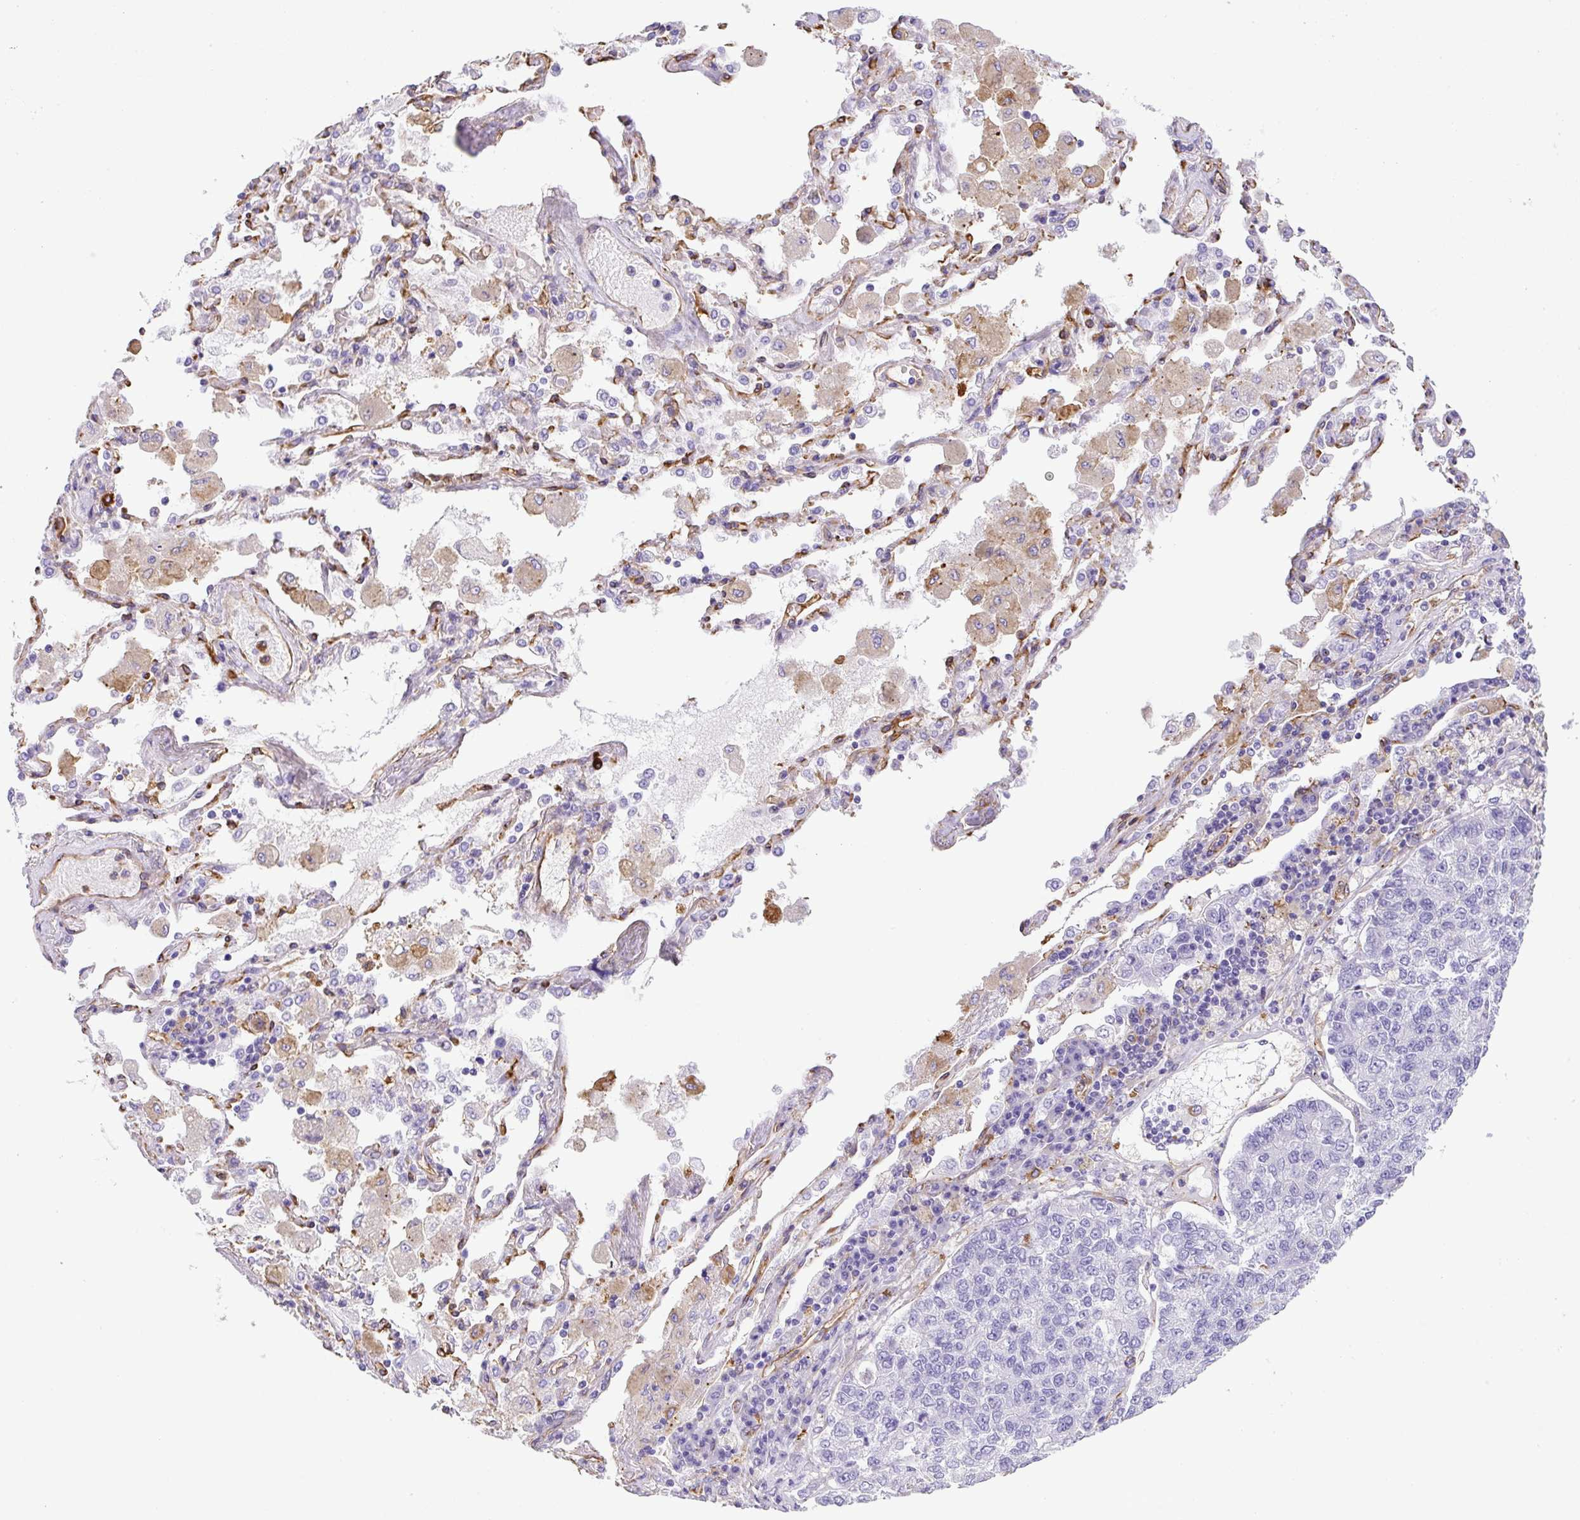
{"staining": {"intensity": "negative", "quantity": "none", "location": "none"}, "tissue": "lung cancer", "cell_type": "Tumor cells", "image_type": "cancer", "snomed": [{"axis": "morphology", "description": "Adenocarcinoma, NOS"}, {"axis": "topography", "description": "Lung"}], "caption": "Adenocarcinoma (lung) stained for a protein using IHC reveals no expression tumor cells.", "gene": "MAGEB5", "patient": {"sex": "male", "age": 49}}